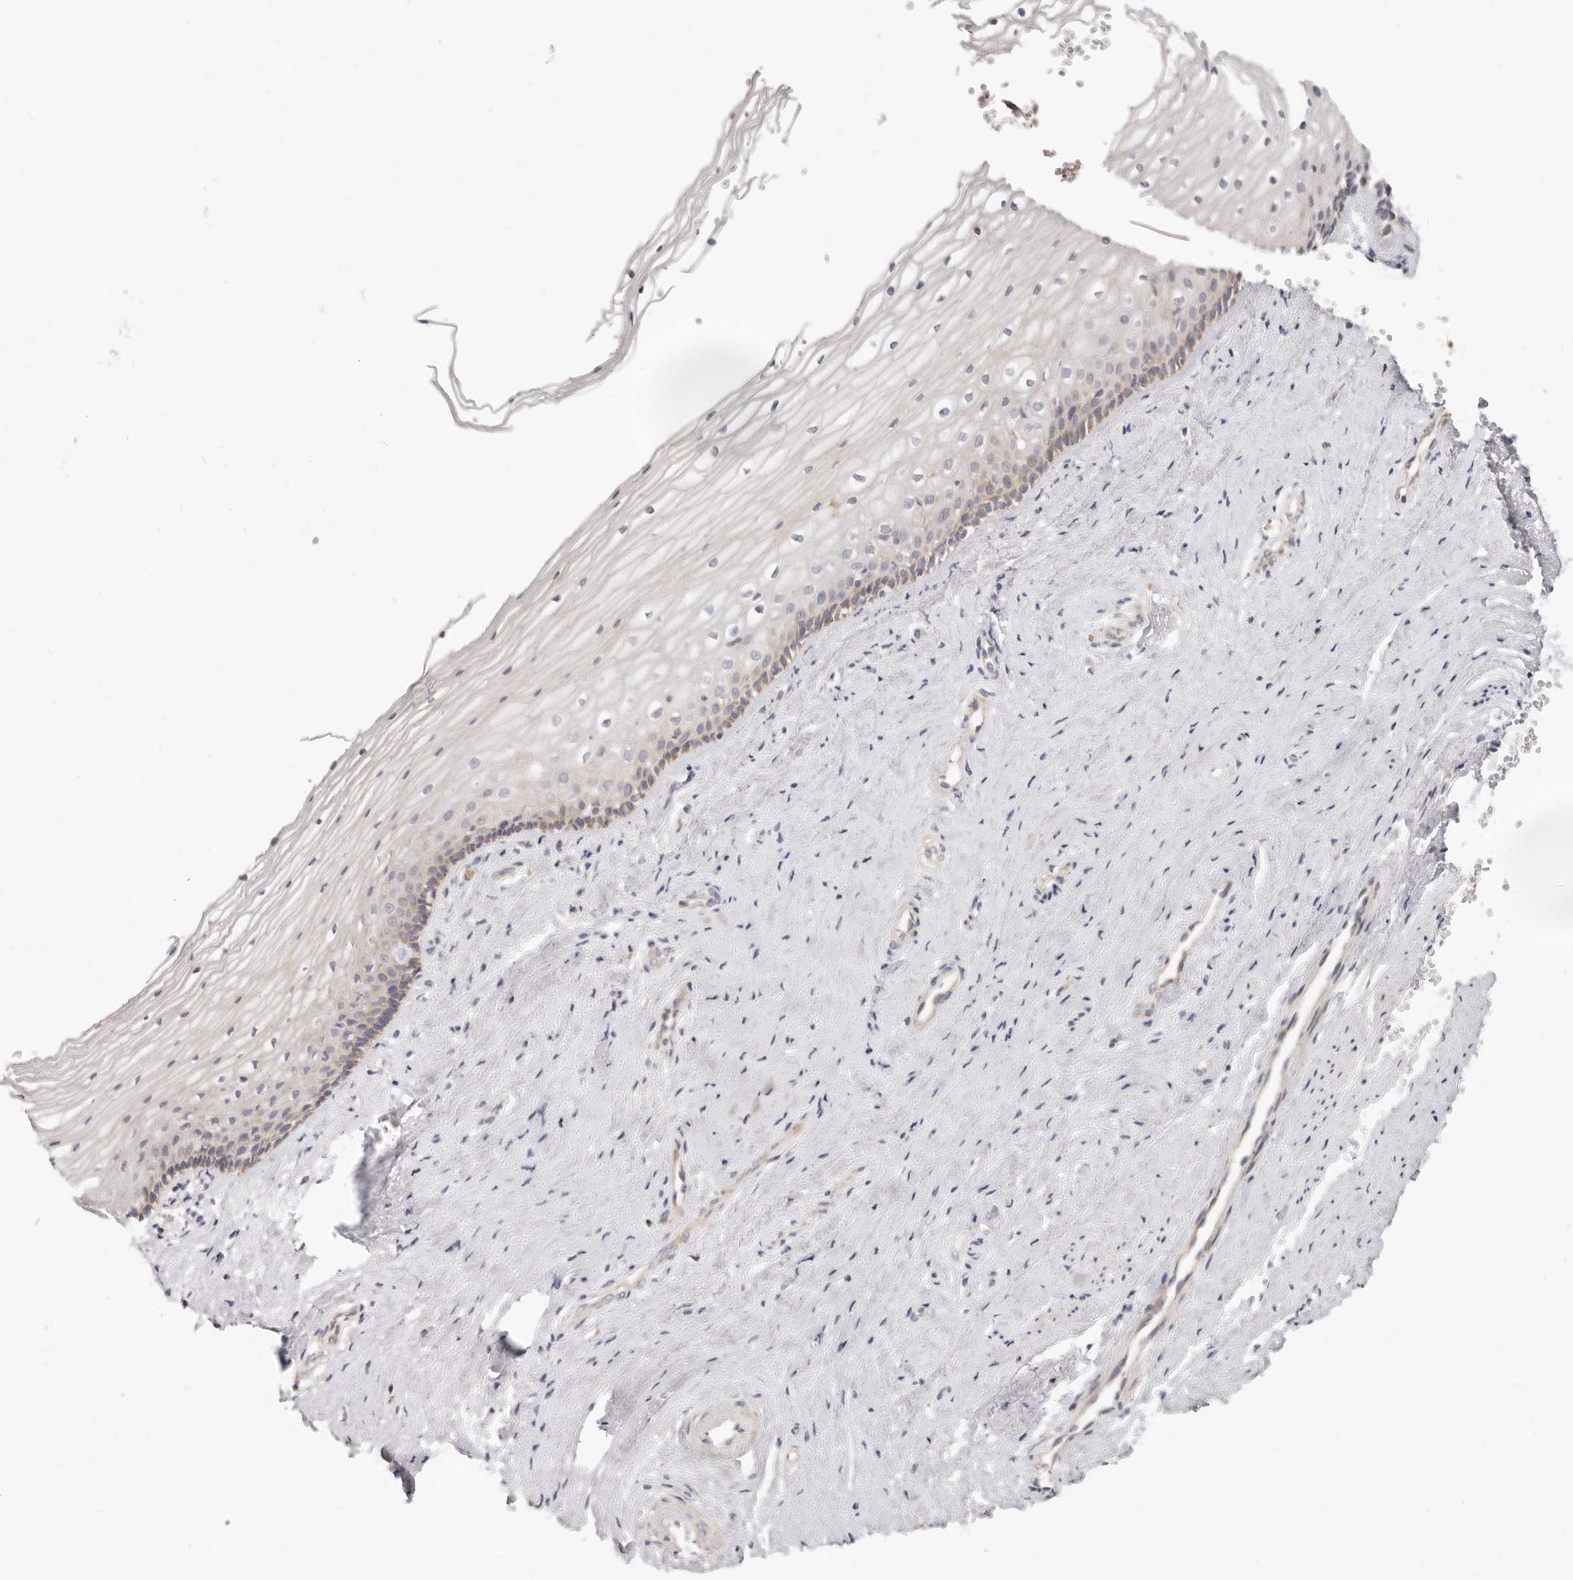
{"staining": {"intensity": "moderate", "quantity": "<25%", "location": "cytoplasmic/membranous"}, "tissue": "vagina", "cell_type": "Squamous epithelial cells", "image_type": "normal", "snomed": [{"axis": "morphology", "description": "Normal tissue, NOS"}, {"axis": "topography", "description": "Vagina"}], "caption": "IHC staining of unremarkable vagina, which reveals low levels of moderate cytoplasmic/membranous staining in approximately <25% of squamous epithelial cells indicating moderate cytoplasmic/membranous protein expression. The staining was performed using DAB (3,3'-diaminobenzidine) (brown) for protein detection and nuclei were counterstained in hematoxylin (blue).", "gene": "TFB2M", "patient": {"sex": "female", "age": 46}}